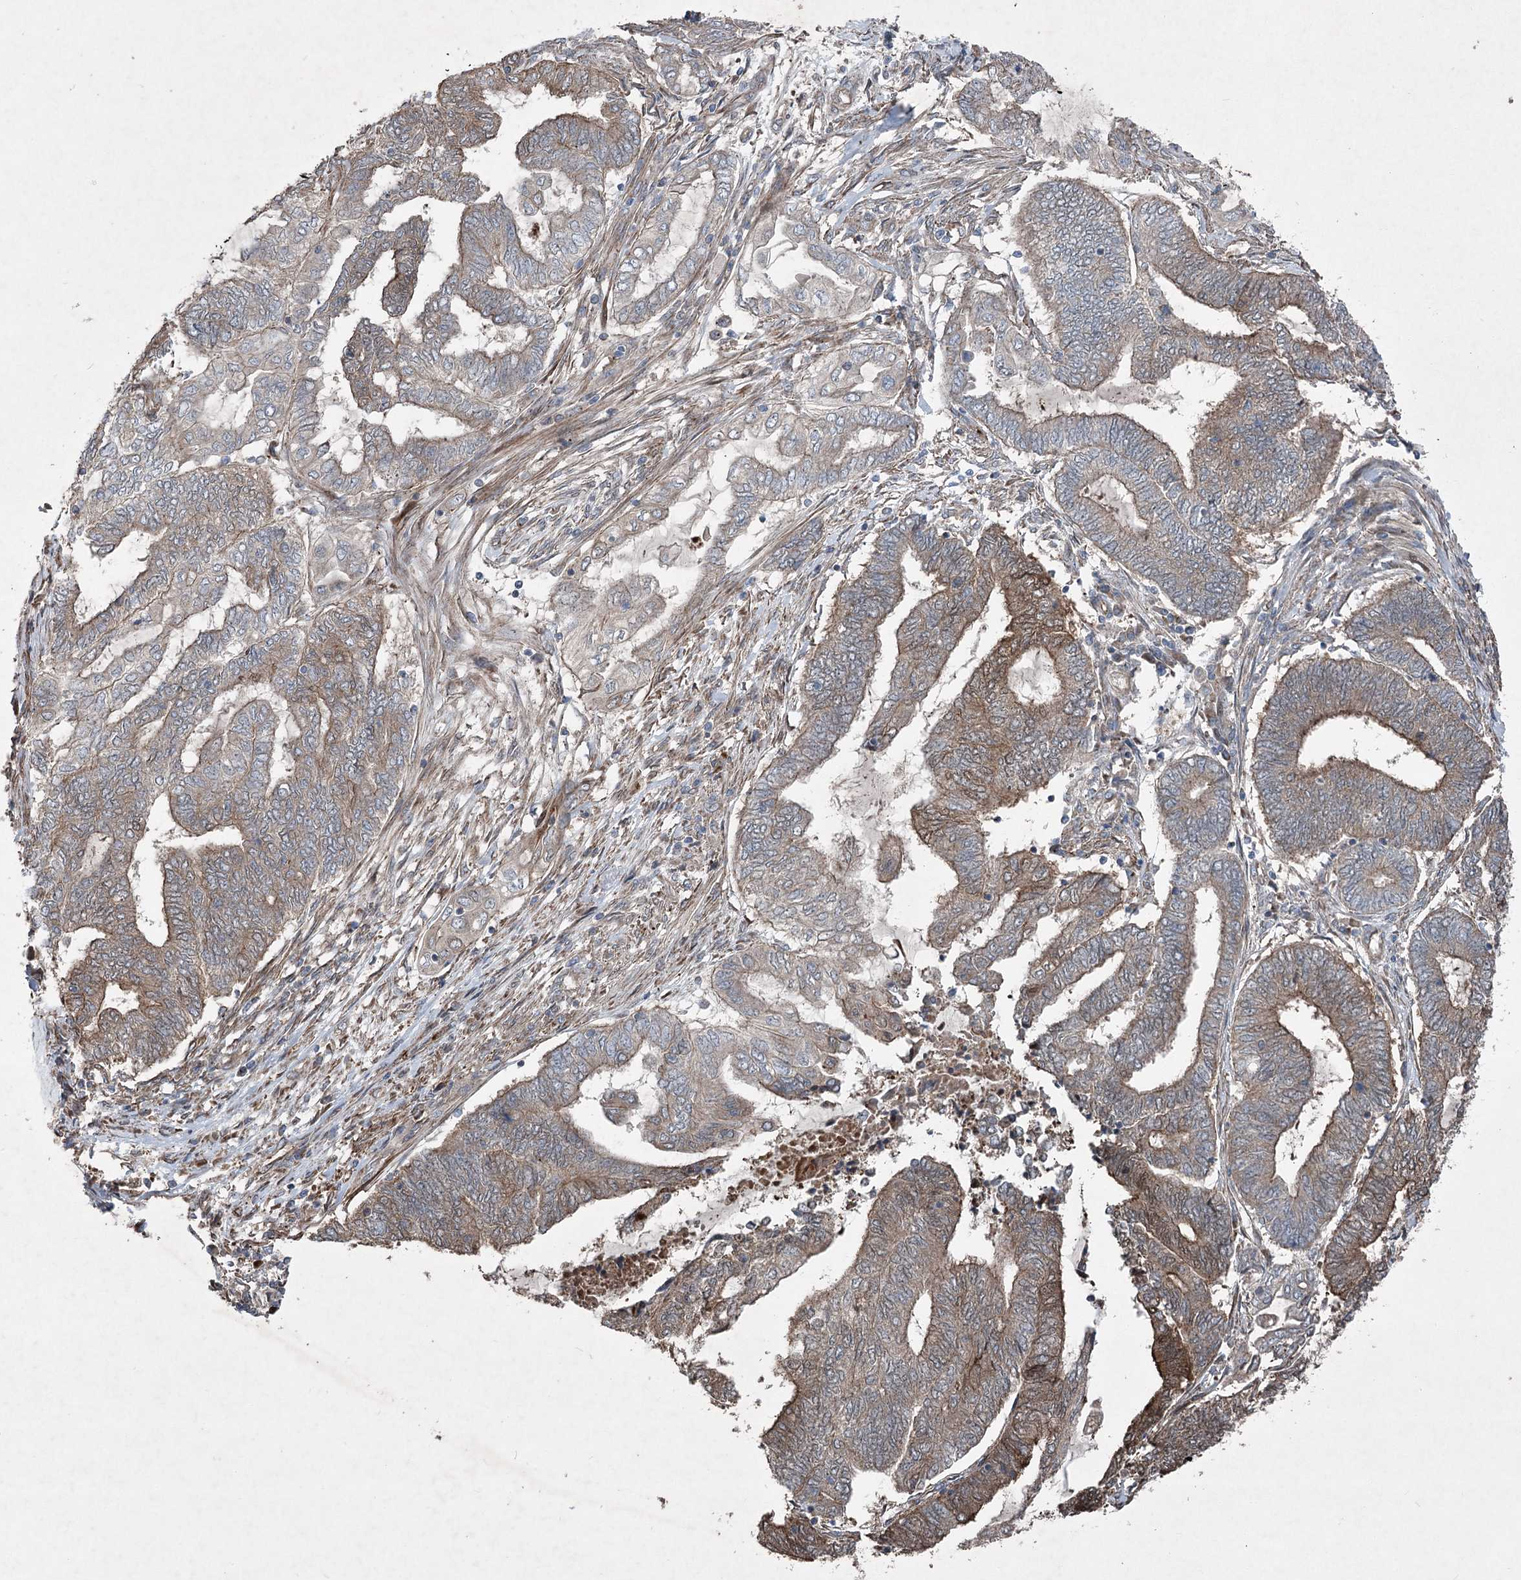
{"staining": {"intensity": "moderate", "quantity": "25%-75%", "location": "cytoplasmic/membranous"}, "tissue": "endometrial cancer", "cell_type": "Tumor cells", "image_type": "cancer", "snomed": [{"axis": "morphology", "description": "Adenocarcinoma, NOS"}, {"axis": "topography", "description": "Uterus"}, {"axis": "topography", "description": "Endometrium"}], "caption": "Adenocarcinoma (endometrial) was stained to show a protein in brown. There is medium levels of moderate cytoplasmic/membranous expression in approximately 25%-75% of tumor cells. (brown staining indicates protein expression, while blue staining denotes nuclei).", "gene": "SERINC5", "patient": {"sex": "female", "age": 70}}